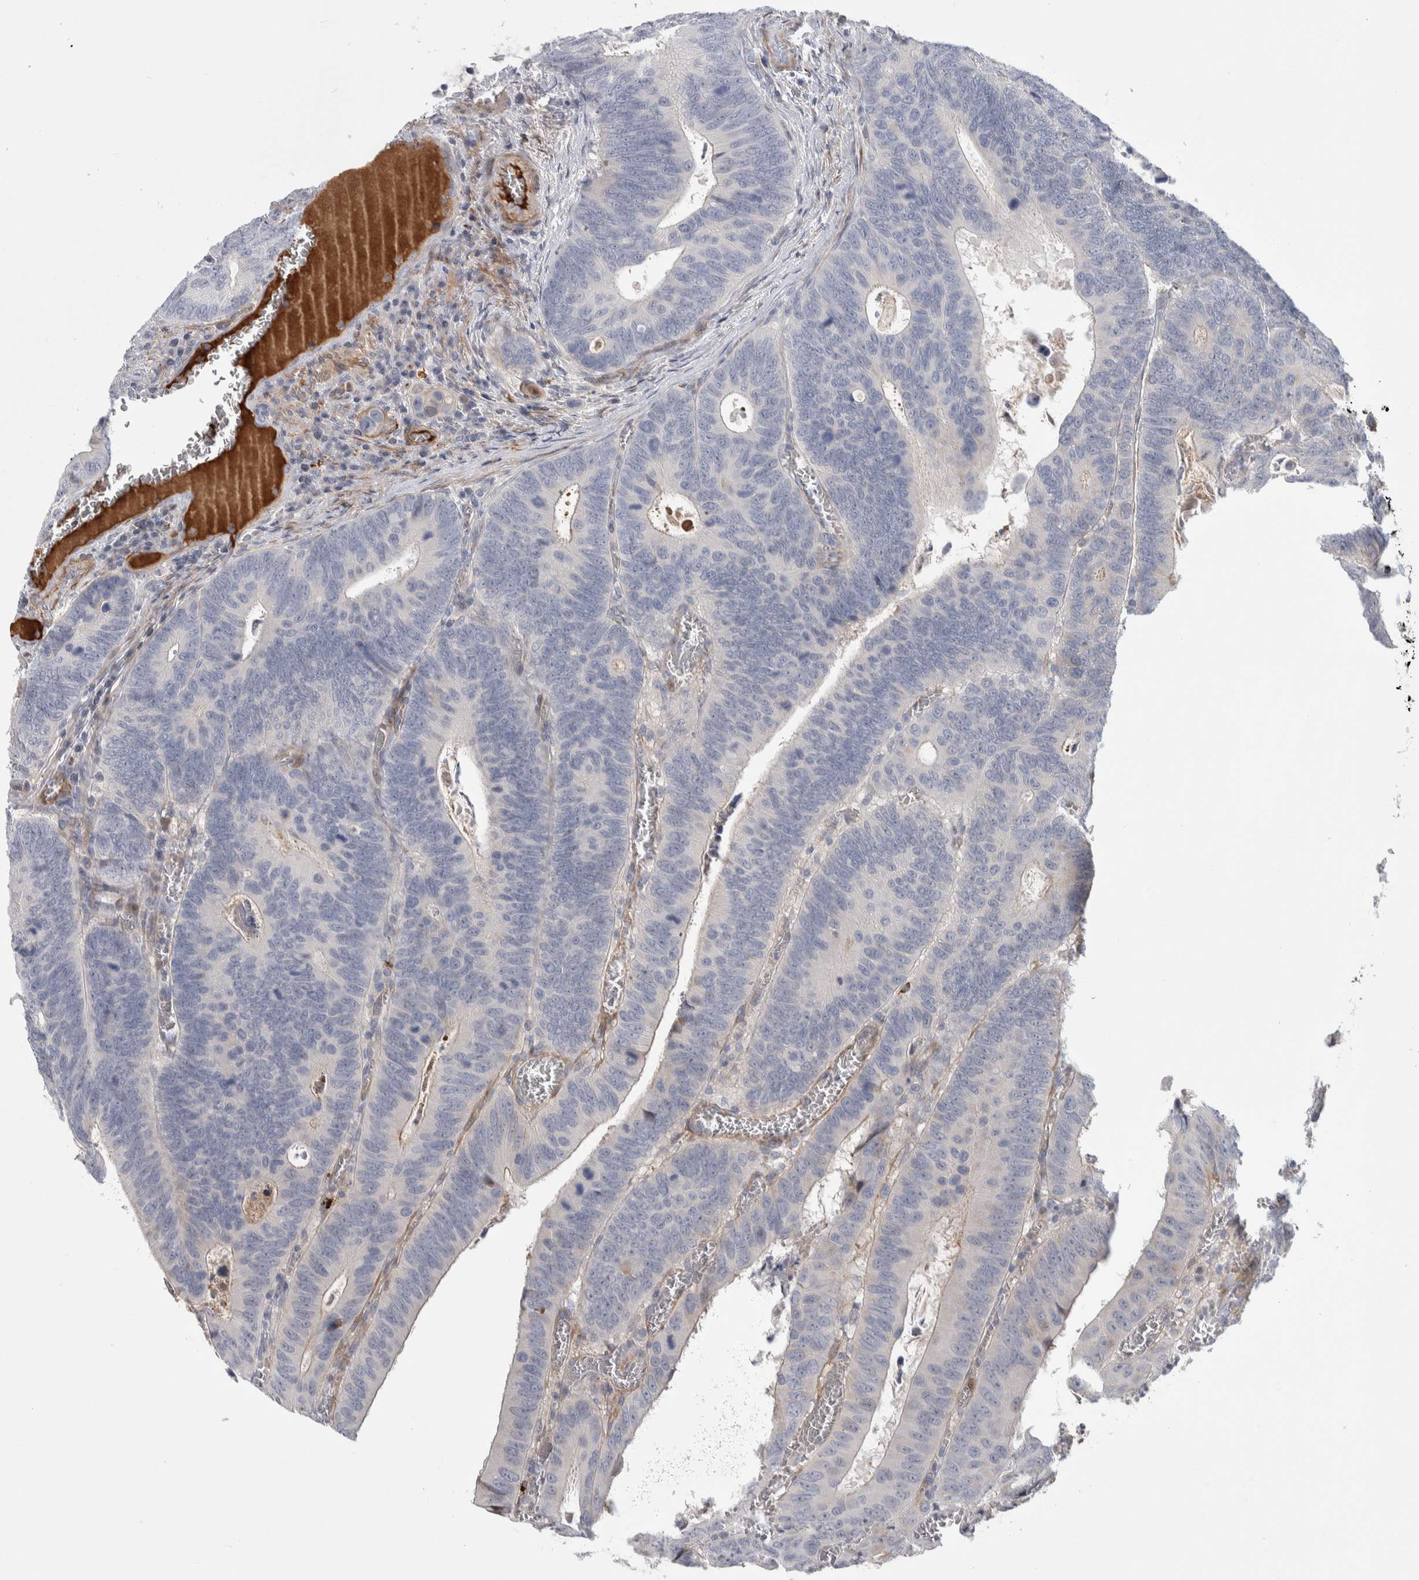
{"staining": {"intensity": "negative", "quantity": "none", "location": "none"}, "tissue": "colorectal cancer", "cell_type": "Tumor cells", "image_type": "cancer", "snomed": [{"axis": "morphology", "description": "Inflammation, NOS"}, {"axis": "morphology", "description": "Adenocarcinoma, NOS"}, {"axis": "topography", "description": "Colon"}], "caption": "This is an immunohistochemistry photomicrograph of colorectal cancer (adenocarcinoma). There is no positivity in tumor cells.", "gene": "PSMG3", "patient": {"sex": "male", "age": 72}}